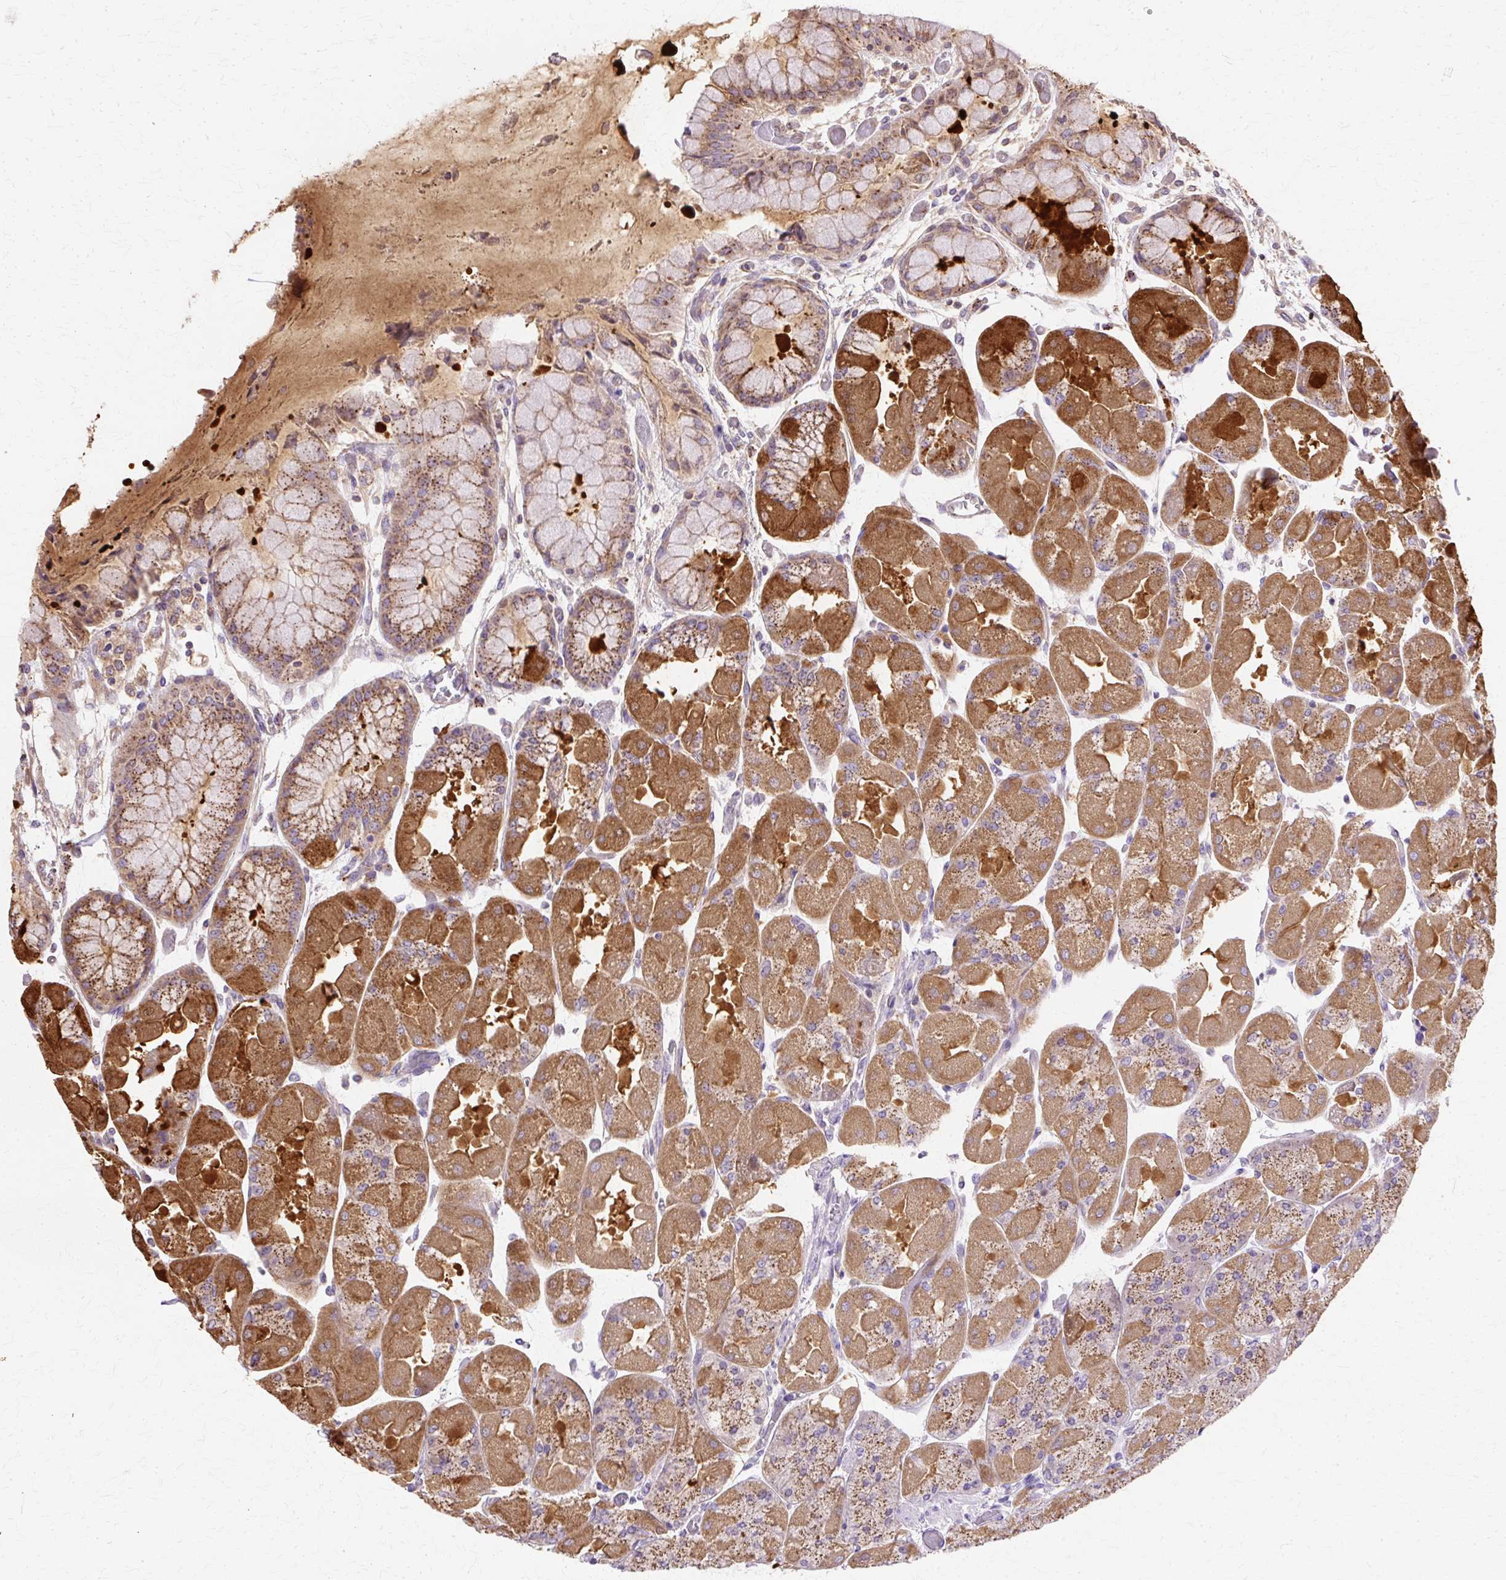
{"staining": {"intensity": "strong", "quantity": "25%-75%", "location": "cytoplasmic/membranous"}, "tissue": "stomach", "cell_type": "Glandular cells", "image_type": "normal", "snomed": [{"axis": "morphology", "description": "Normal tissue, NOS"}, {"axis": "topography", "description": "Stomach"}], "caption": "Stomach stained with immunohistochemistry (IHC) exhibits strong cytoplasmic/membranous positivity in about 25%-75% of glandular cells.", "gene": "COPB1", "patient": {"sex": "female", "age": 61}}